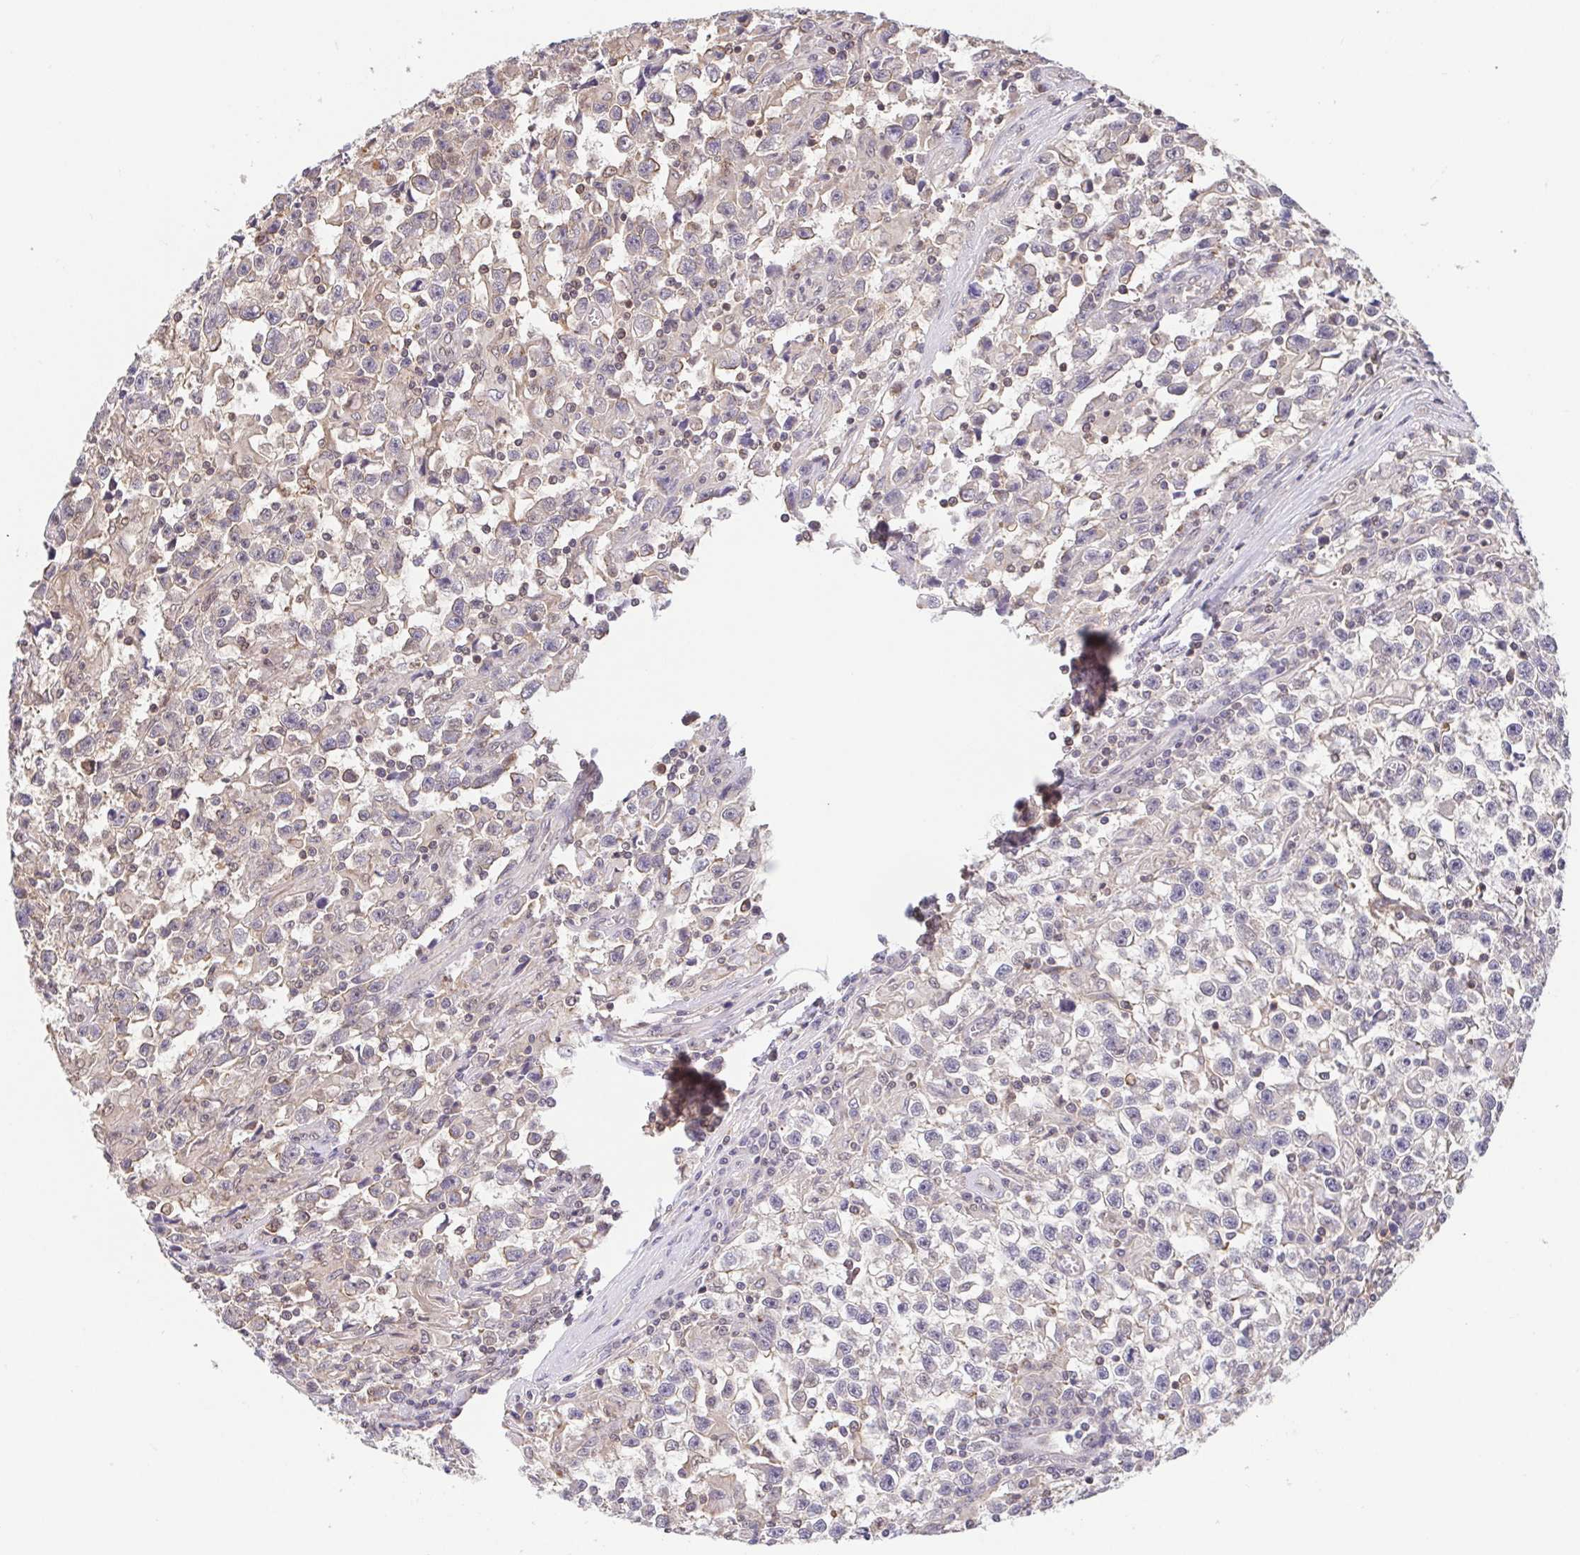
{"staining": {"intensity": "negative", "quantity": "none", "location": "none"}, "tissue": "testis cancer", "cell_type": "Tumor cells", "image_type": "cancer", "snomed": [{"axis": "morphology", "description": "Seminoma, NOS"}, {"axis": "topography", "description": "Testis"}], "caption": "The immunohistochemistry (IHC) image has no significant staining in tumor cells of testis cancer (seminoma) tissue.", "gene": "PREPL", "patient": {"sex": "male", "age": 31}}